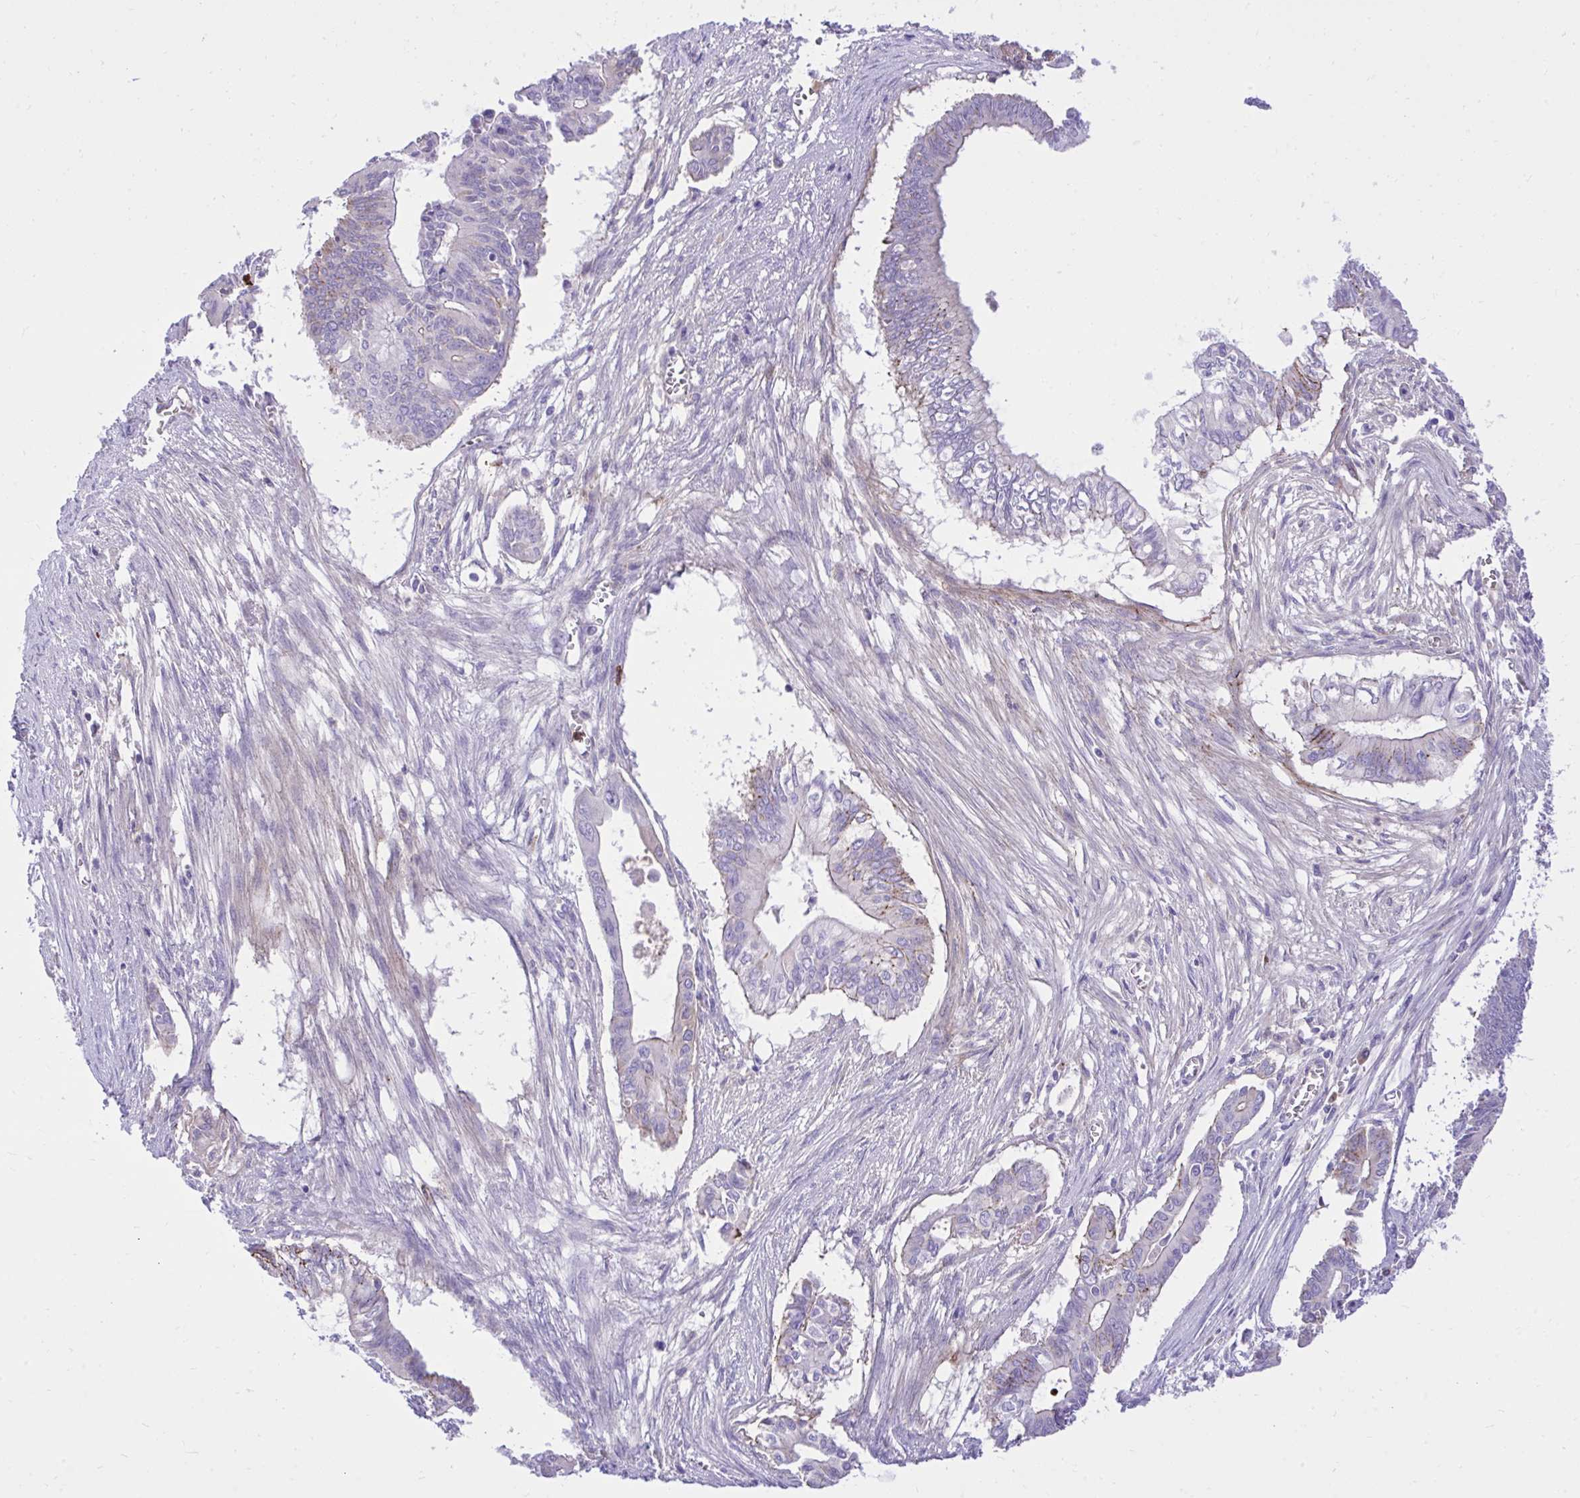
{"staining": {"intensity": "weak", "quantity": "<25%", "location": "cytoplasmic/membranous"}, "tissue": "pancreatic cancer", "cell_type": "Tumor cells", "image_type": "cancer", "snomed": [{"axis": "morphology", "description": "Adenocarcinoma, NOS"}, {"axis": "topography", "description": "Pancreas"}], "caption": "Tumor cells show no significant protein expression in pancreatic cancer (adenocarcinoma).", "gene": "HRG", "patient": {"sex": "male", "age": 68}}